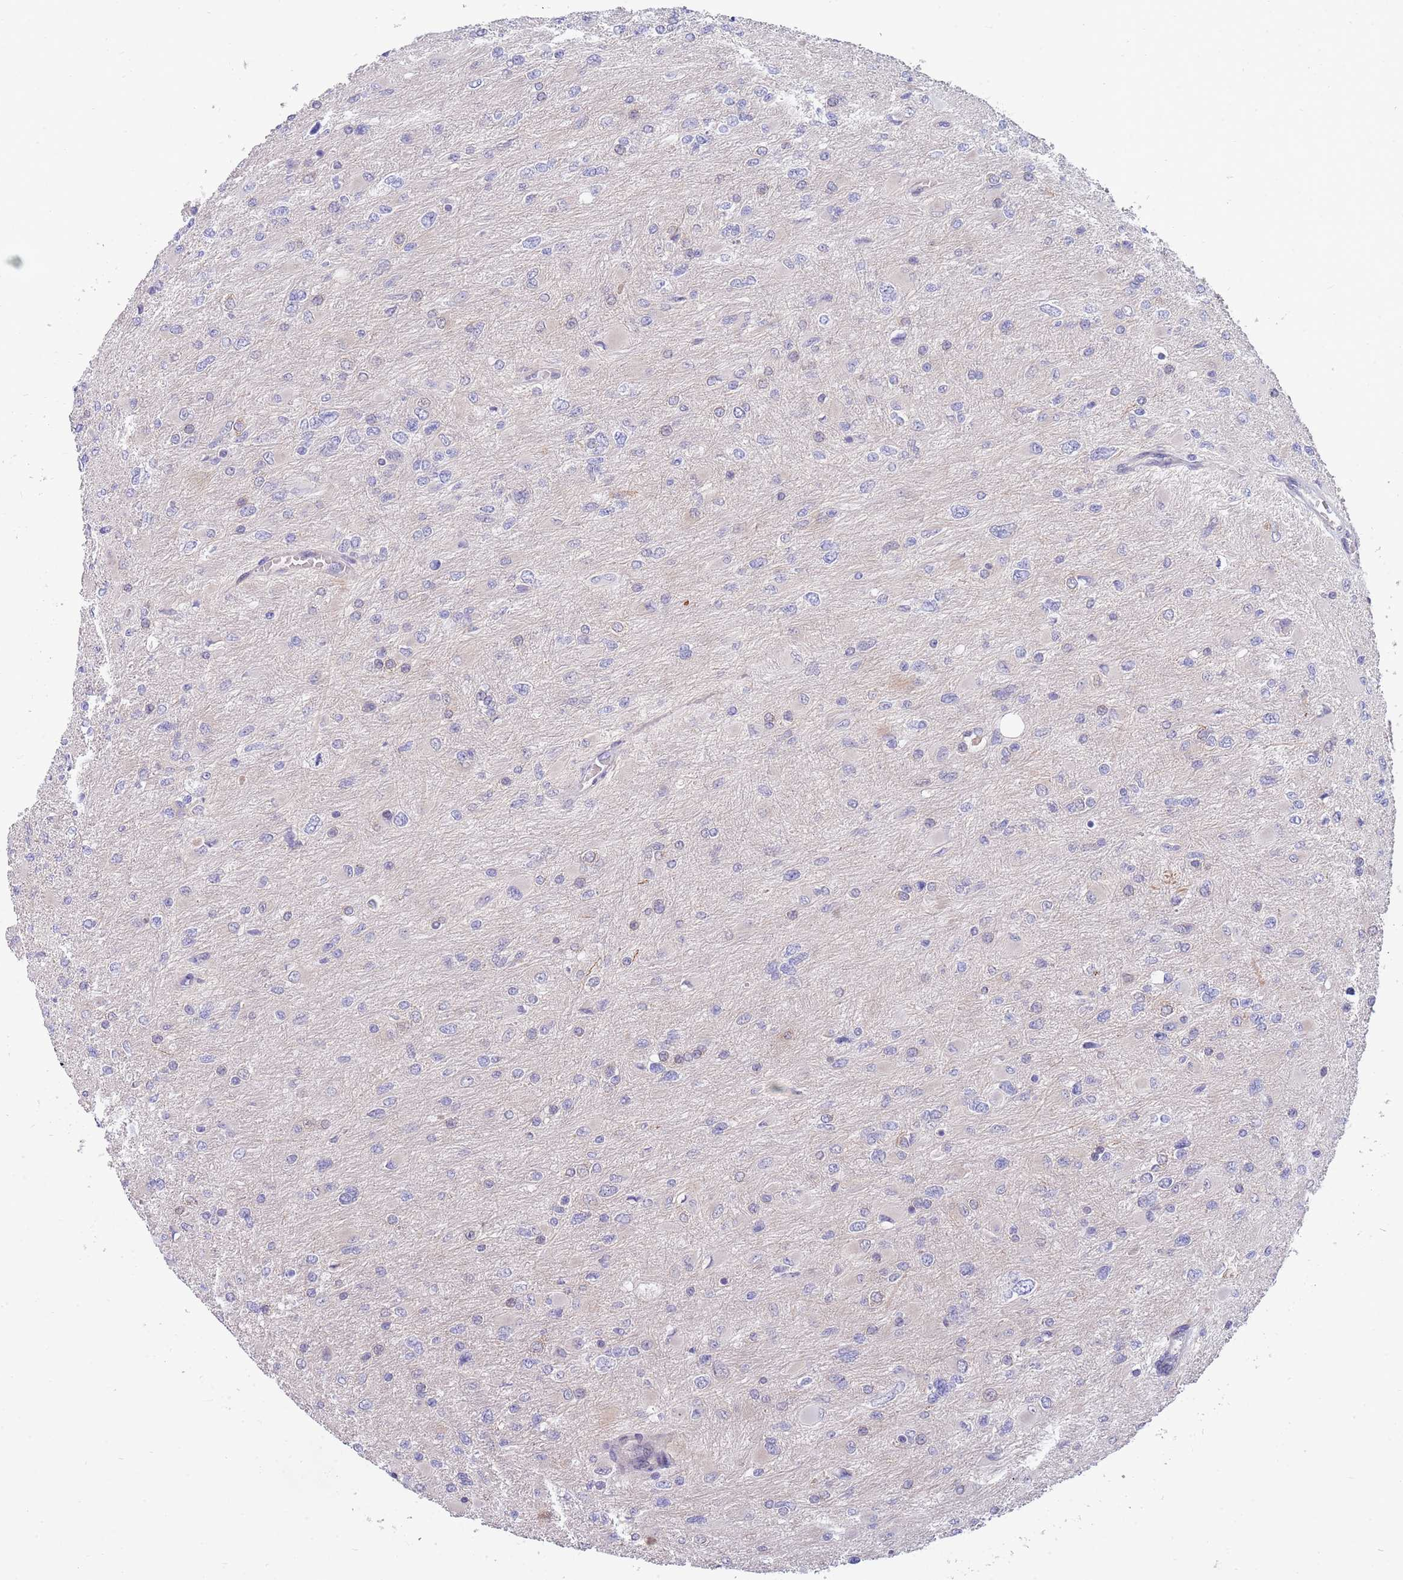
{"staining": {"intensity": "negative", "quantity": "none", "location": "none"}, "tissue": "glioma", "cell_type": "Tumor cells", "image_type": "cancer", "snomed": [{"axis": "morphology", "description": "Glioma, malignant, High grade"}, {"axis": "topography", "description": "Cerebral cortex"}], "caption": "High magnification brightfield microscopy of malignant high-grade glioma stained with DAB (brown) and counterstained with hematoxylin (blue): tumor cells show no significant expression. (Immunohistochemistry (ihc), brightfield microscopy, high magnification).", "gene": "NLRP6", "patient": {"sex": "female", "age": 36}}